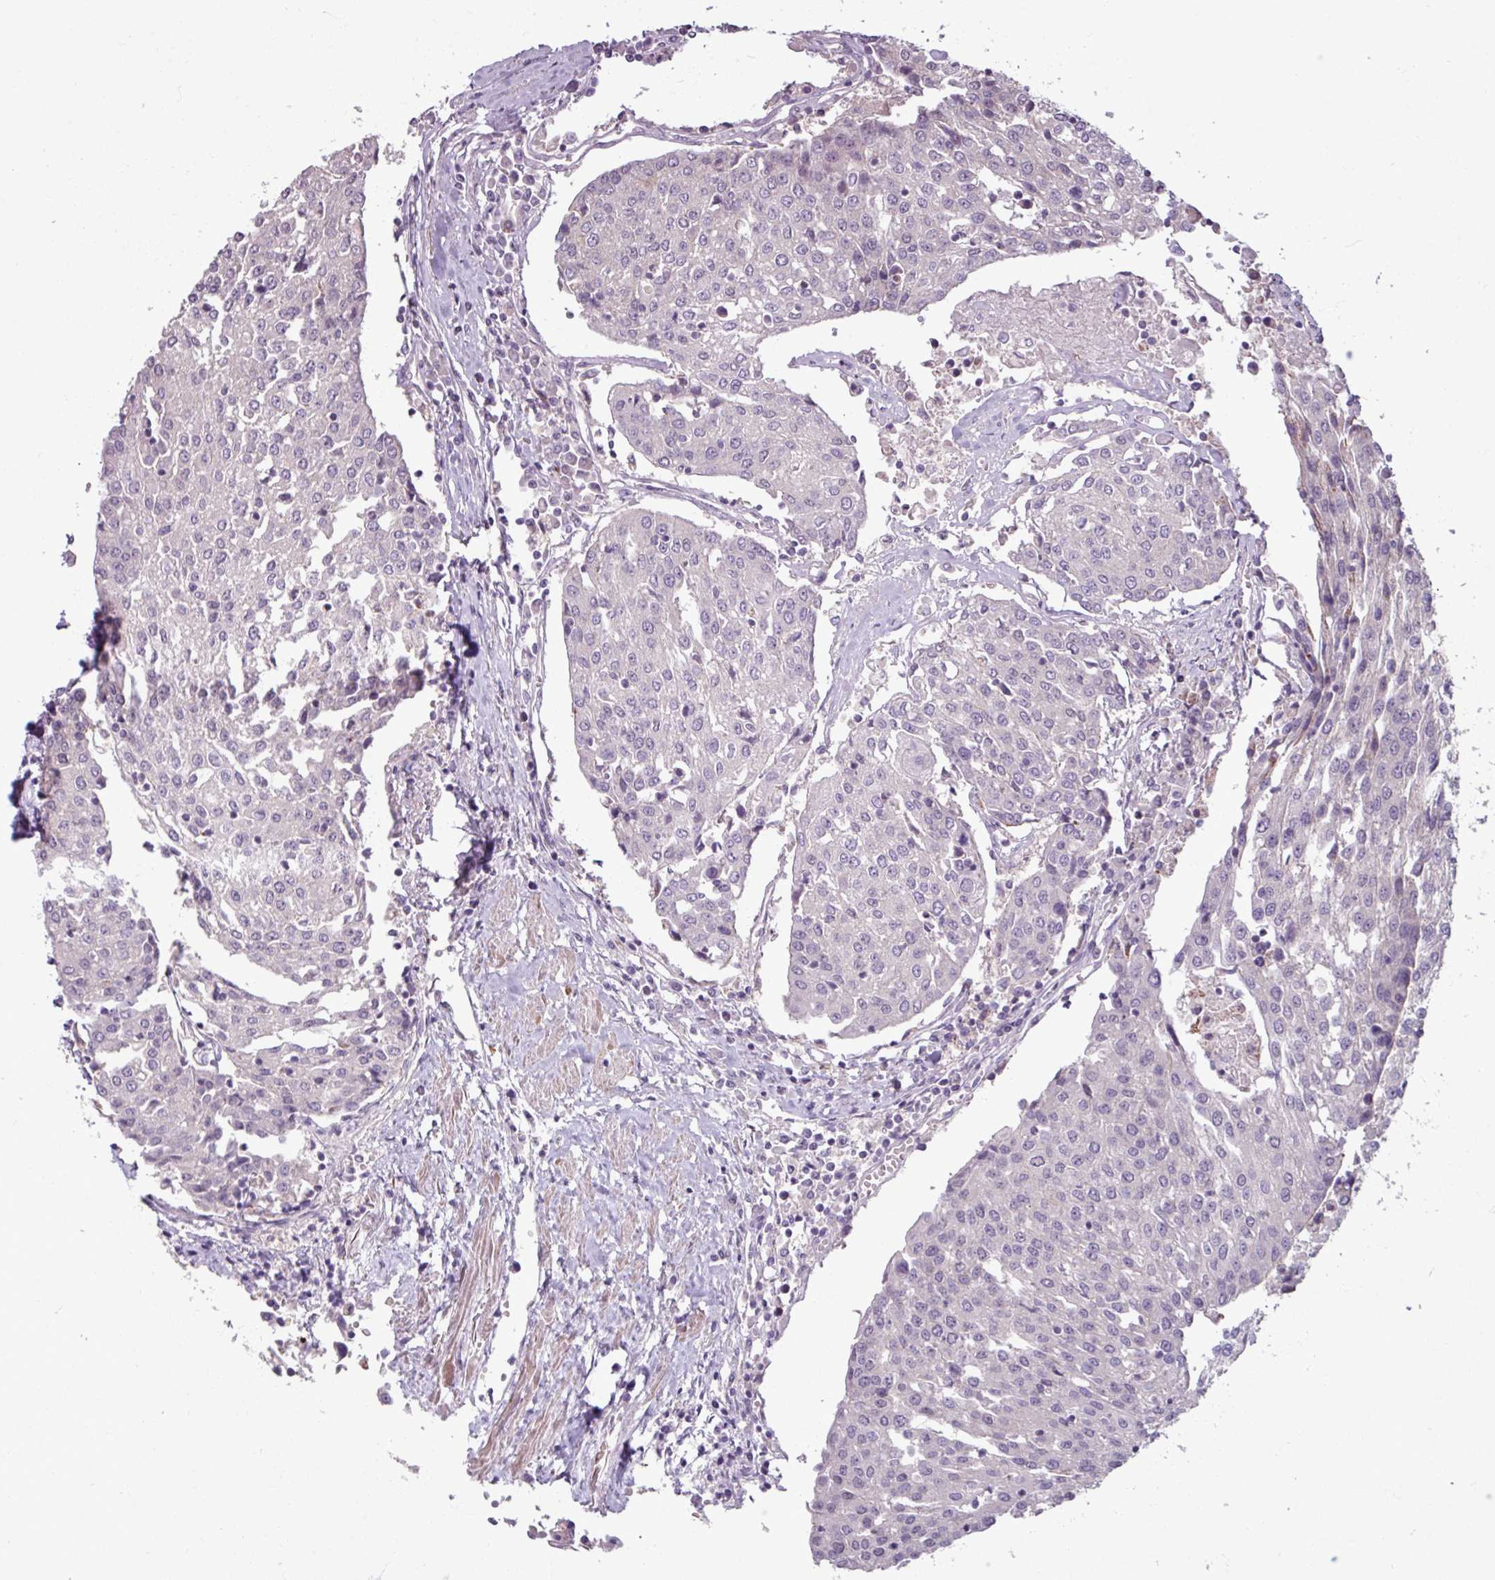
{"staining": {"intensity": "moderate", "quantity": "<25%", "location": "cytoplasmic/membranous"}, "tissue": "urothelial cancer", "cell_type": "Tumor cells", "image_type": "cancer", "snomed": [{"axis": "morphology", "description": "Urothelial carcinoma, High grade"}, {"axis": "topography", "description": "Urinary bladder"}], "caption": "A high-resolution histopathology image shows IHC staining of high-grade urothelial carcinoma, which demonstrates moderate cytoplasmic/membranous positivity in approximately <25% of tumor cells.", "gene": "PNMA6A", "patient": {"sex": "female", "age": 85}}